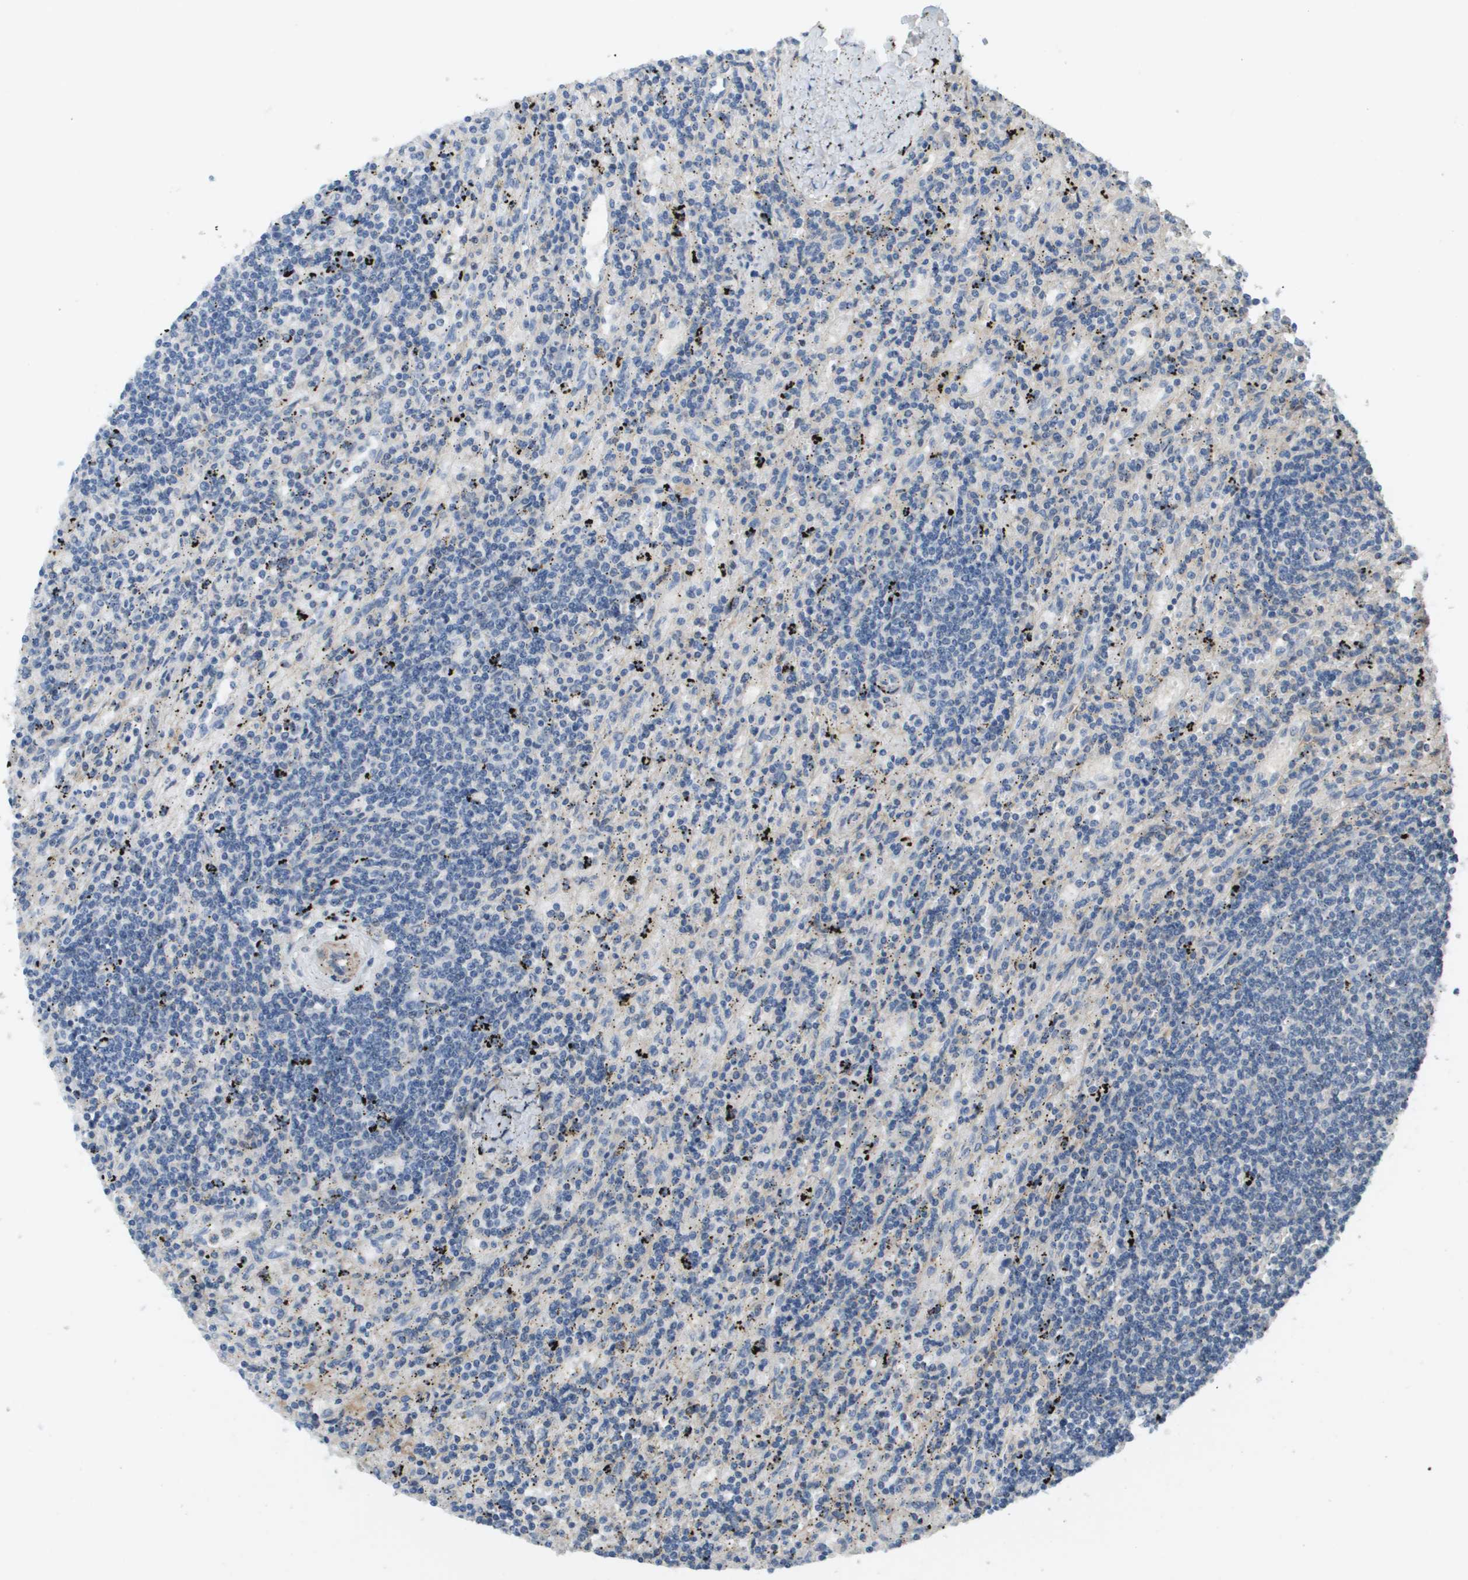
{"staining": {"intensity": "negative", "quantity": "none", "location": "none"}, "tissue": "lymphoma", "cell_type": "Tumor cells", "image_type": "cancer", "snomed": [{"axis": "morphology", "description": "Malignant lymphoma, non-Hodgkin's type, Low grade"}, {"axis": "topography", "description": "Spleen"}], "caption": "This is a image of IHC staining of lymphoma, which shows no expression in tumor cells. (Brightfield microscopy of DAB immunohistochemistry at high magnification).", "gene": "KRT23", "patient": {"sex": "male", "age": 76}}